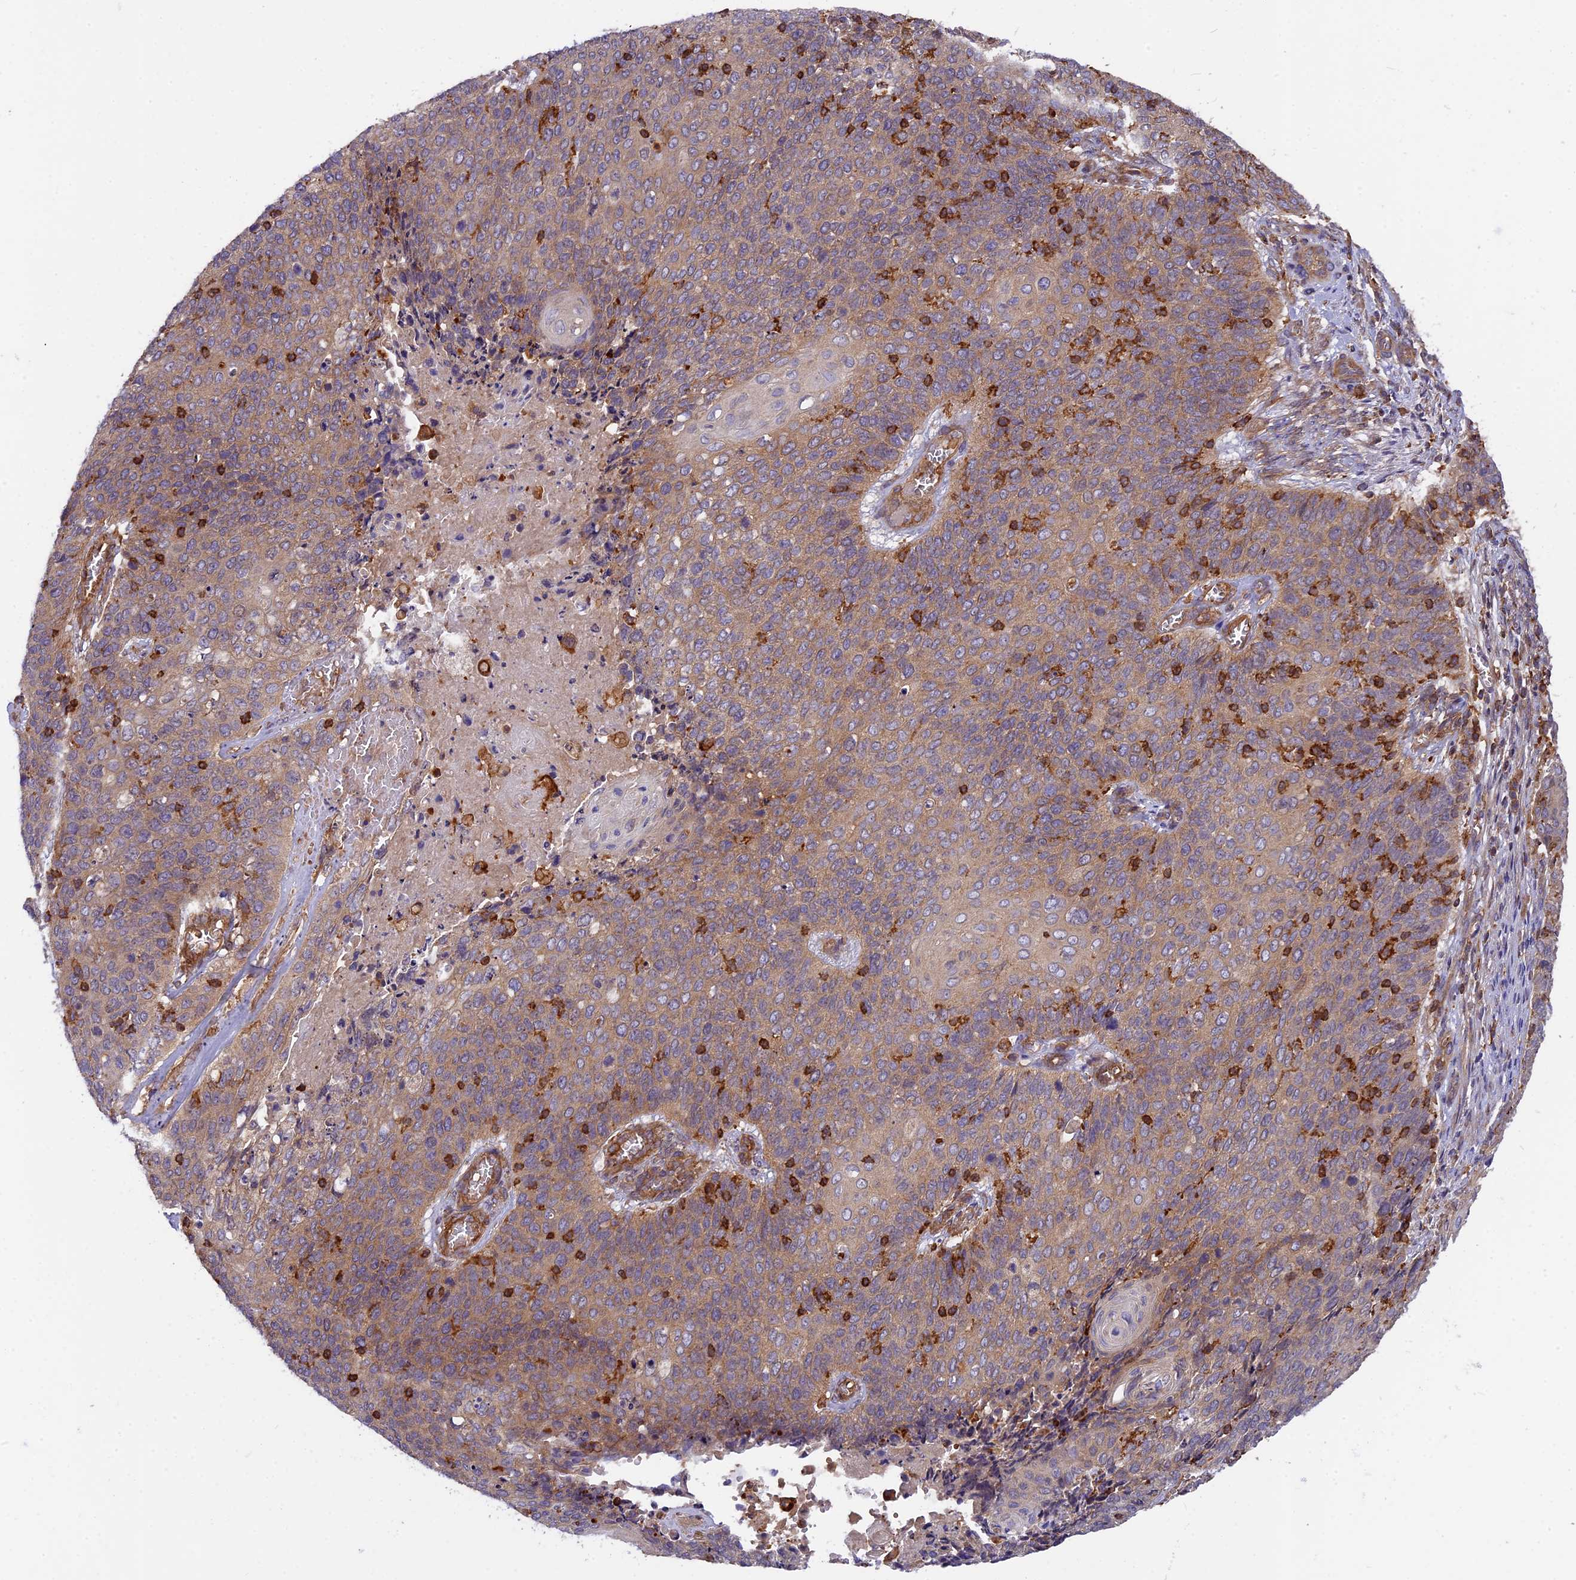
{"staining": {"intensity": "weak", "quantity": ">75%", "location": "cytoplasmic/membranous"}, "tissue": "cervical cancer", "cell_type": "Tumor cells", "image_type": "cancer", "snomed": [{"axis": "morphology", "description": "Squamous cell carcinoma, NOS"}, {"axis": "topography", "description": "Cervix"}], "caption": "Weak cytoplasmic/membranous staining for a protein is appreciated in about >75% of tumor cells of cervical cancer using IHC.", "gene": "MYO9B", "patient": {"sex": "female", "age": 39}}